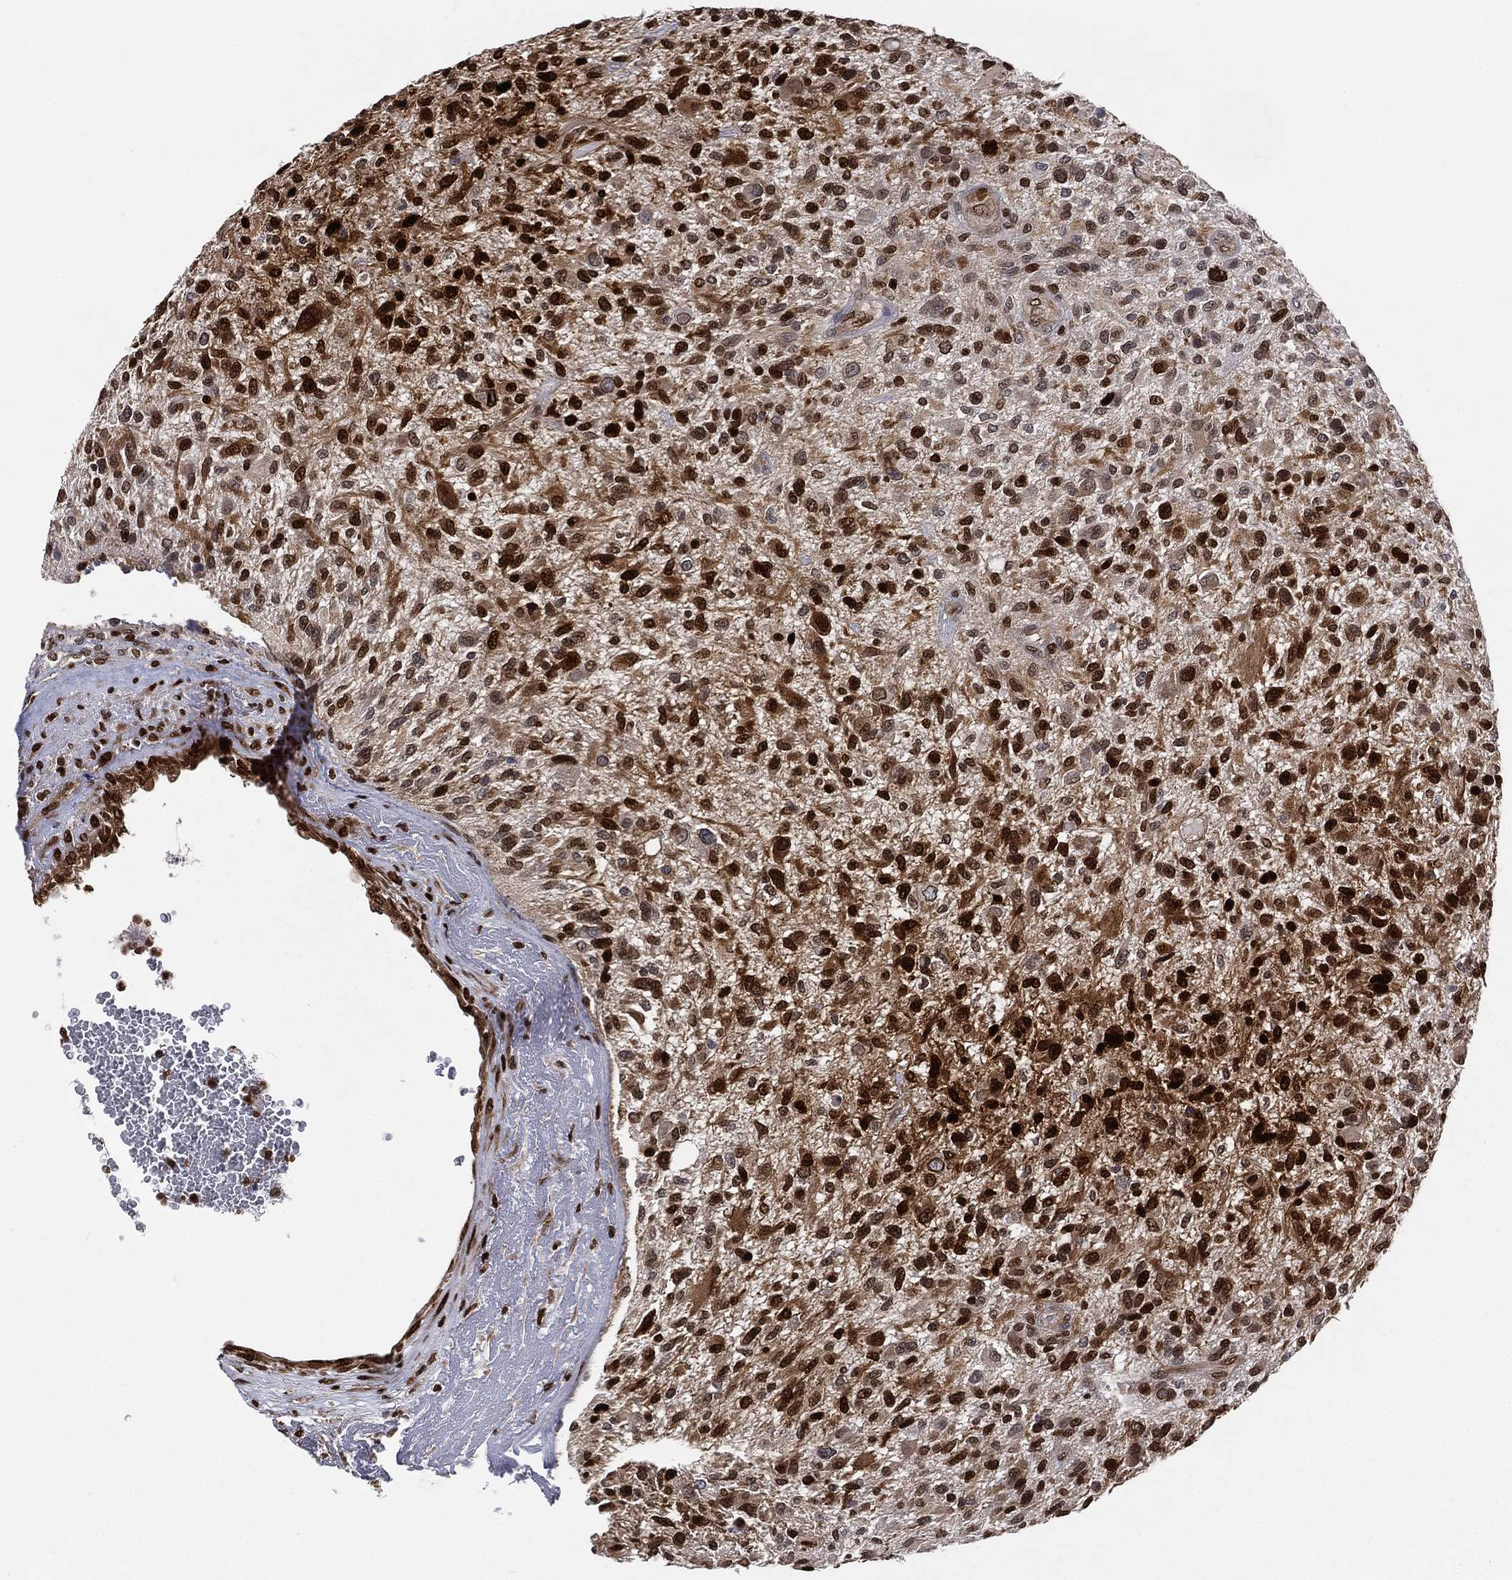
{"staining": {"intensity": "strong", "quantity": ">75%", "location": "nuclear"}, "tissue": "glioma", "cell_type": "Tumor cells", "image_type": "cancer", "snomed": [{"axis": "morphology", "description": "Glioma, malignant, High grade"}, {"axis": "topography", "description": "Brain"}], "caption": "Glioma stained with DAB (3,3'-diaminobenzidine) immunohistochemistry (IHC) reveals high levels of strong nuclear expression in approximately >75% of tumor cells. Ihc stains the protein of interest in brown and the nuclei are stained blue.", "gene": "LMNB1", "patient": {"sex": "male", "age": 47}}